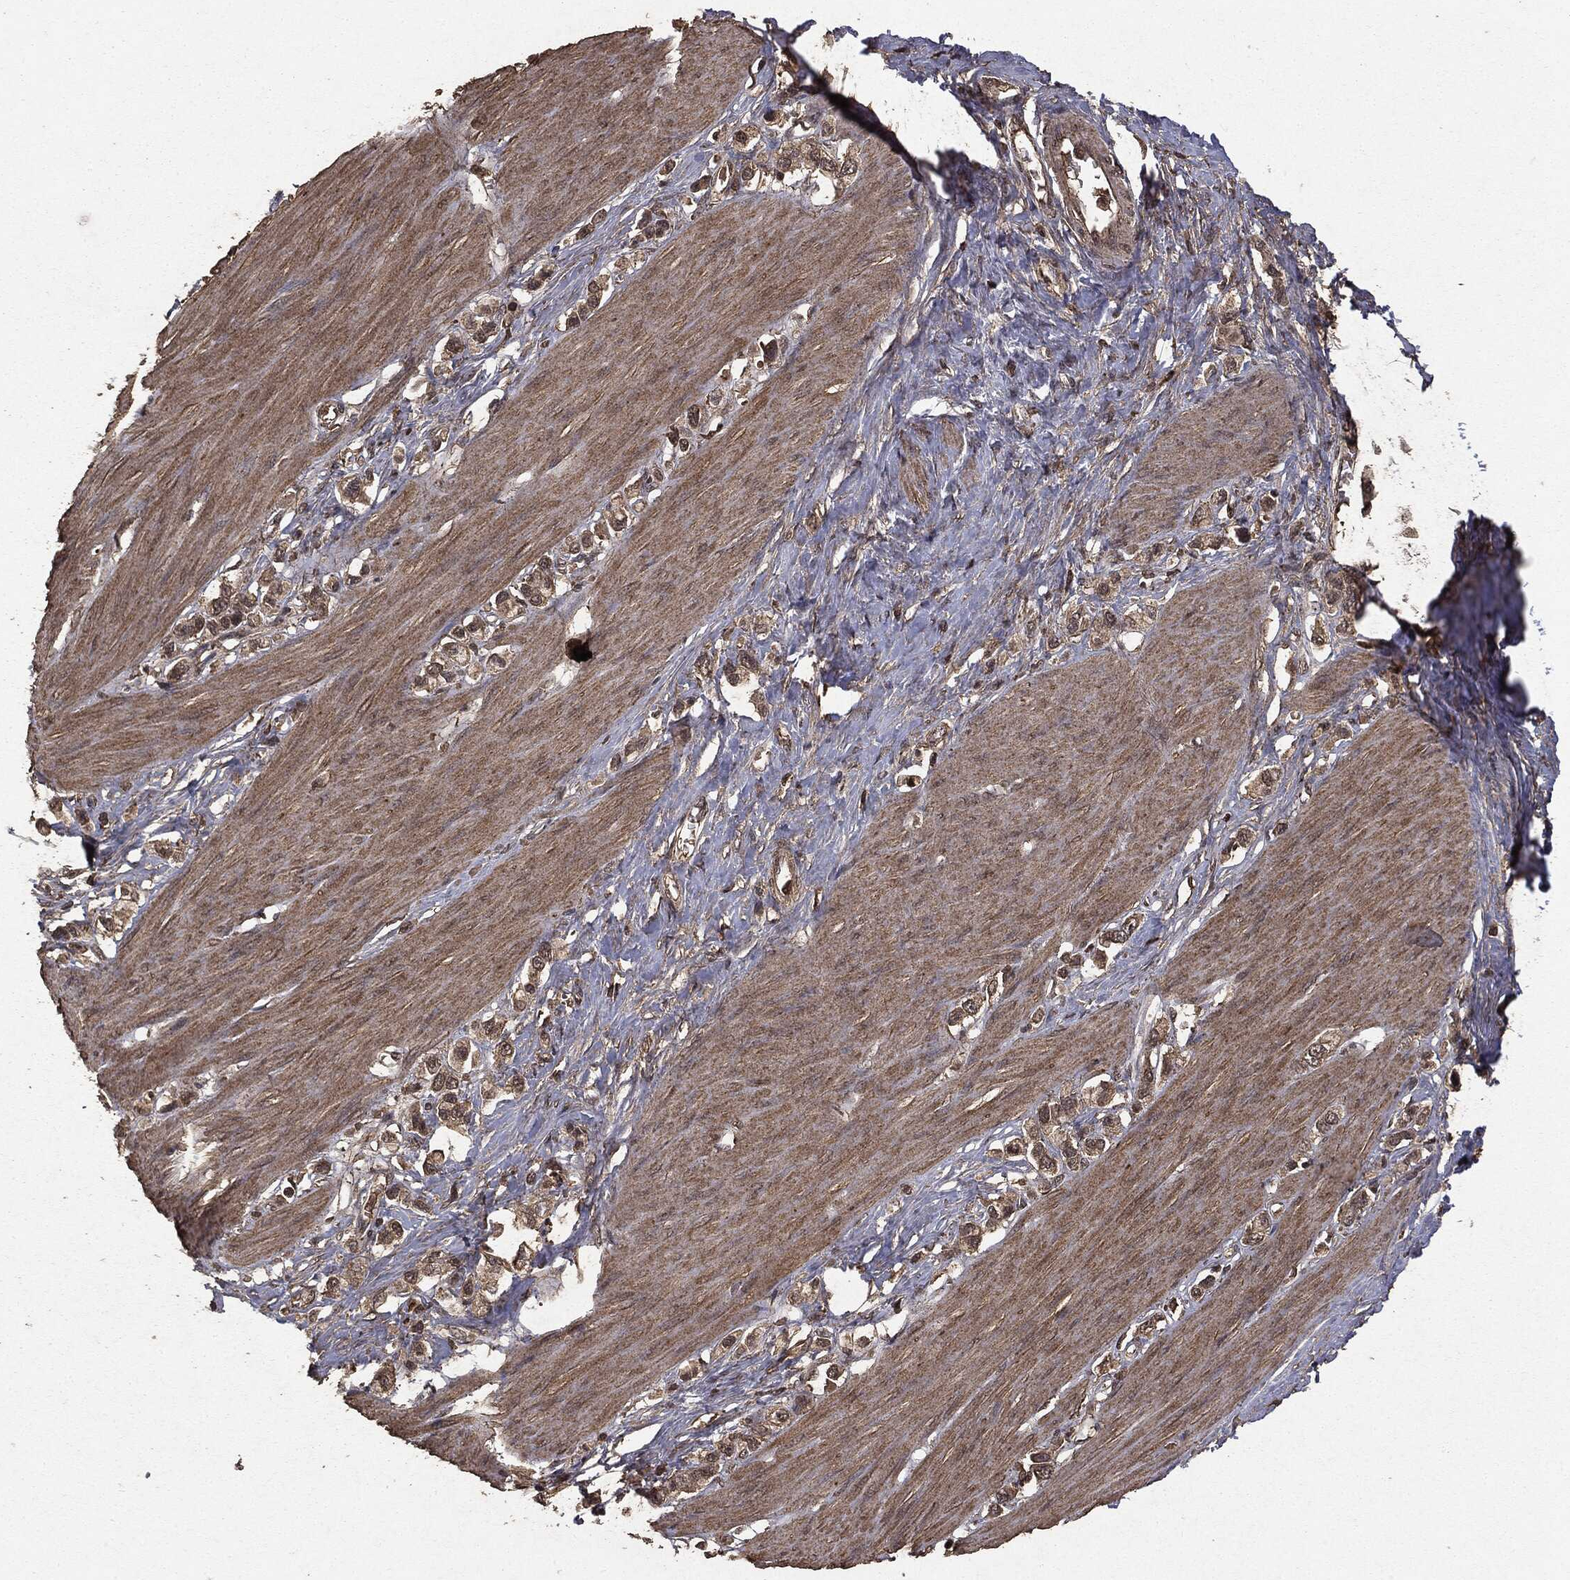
{"staining": {"intensity": "moderate", "quantity": "25%-75%", "location": "cytoplasmic/membranous"}, "tissue": "stomach cancer", "cell_type": "Tumor cells", "image_type": "cancer", "snomed": [{"axis": "morphology", "description": "Normal tissue, NOS"}, {"axis": "morphology", "description": "Adenocarcinoma, NOS"}, {"axis": "morphology", "description": "Adenocarcinoma, High grade"}, {"axis": "topography", "description": "Stomach, upper"}, {"axis": "topography", "description": "Stomach"}], "caption": "Brown immunohistochemical staining in human stomach cancer demonstrates moderate cytoplasmic/membranous positivity in about 25%-75% of tumor cells.", "gene": "NME1", "patient": {"sex": "female", "age": 65}}